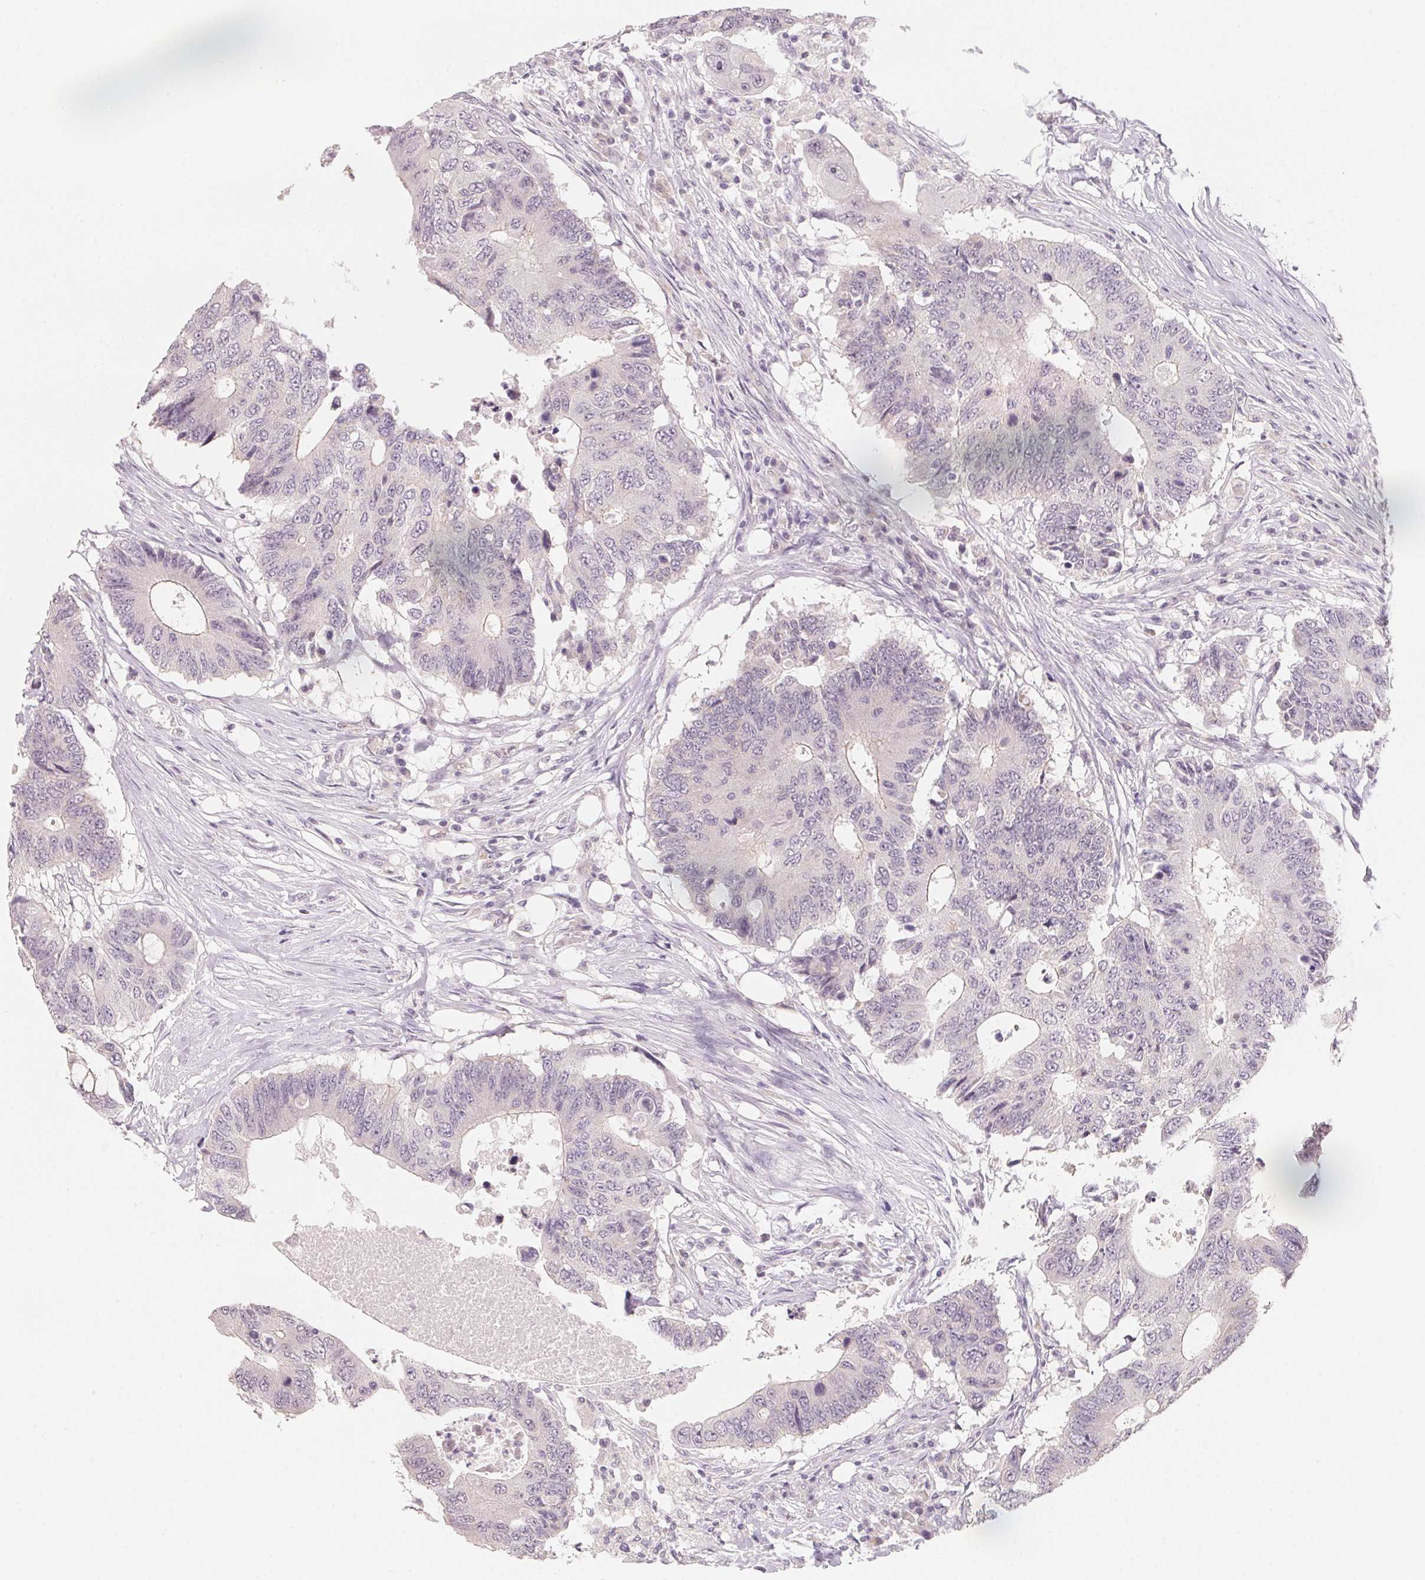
{"staining": {"intensity": "negative", "quantity": "none", "location": "none"}, "tissue": "colorectal cancer", "cell_type": "Tumor cells", "image_type": "cancer", "snomed": [{"axis": "morphology", "description": "Adenocarcinoma, NOS"}, {"axis": "topography", "description": "Colon"}], "caption": "The histopathology image demonstrates no staining of tumor cells in colorectal cancer (adenocarcinoma). Brightfield microscopy of IHC stained with DAB (3,3'-diaminobenzidine) (brown) and hematoxylin (blue), captured at high magnification.", "gene": "ANKRD31", "patient": {"sex": "male", "age": 71}}